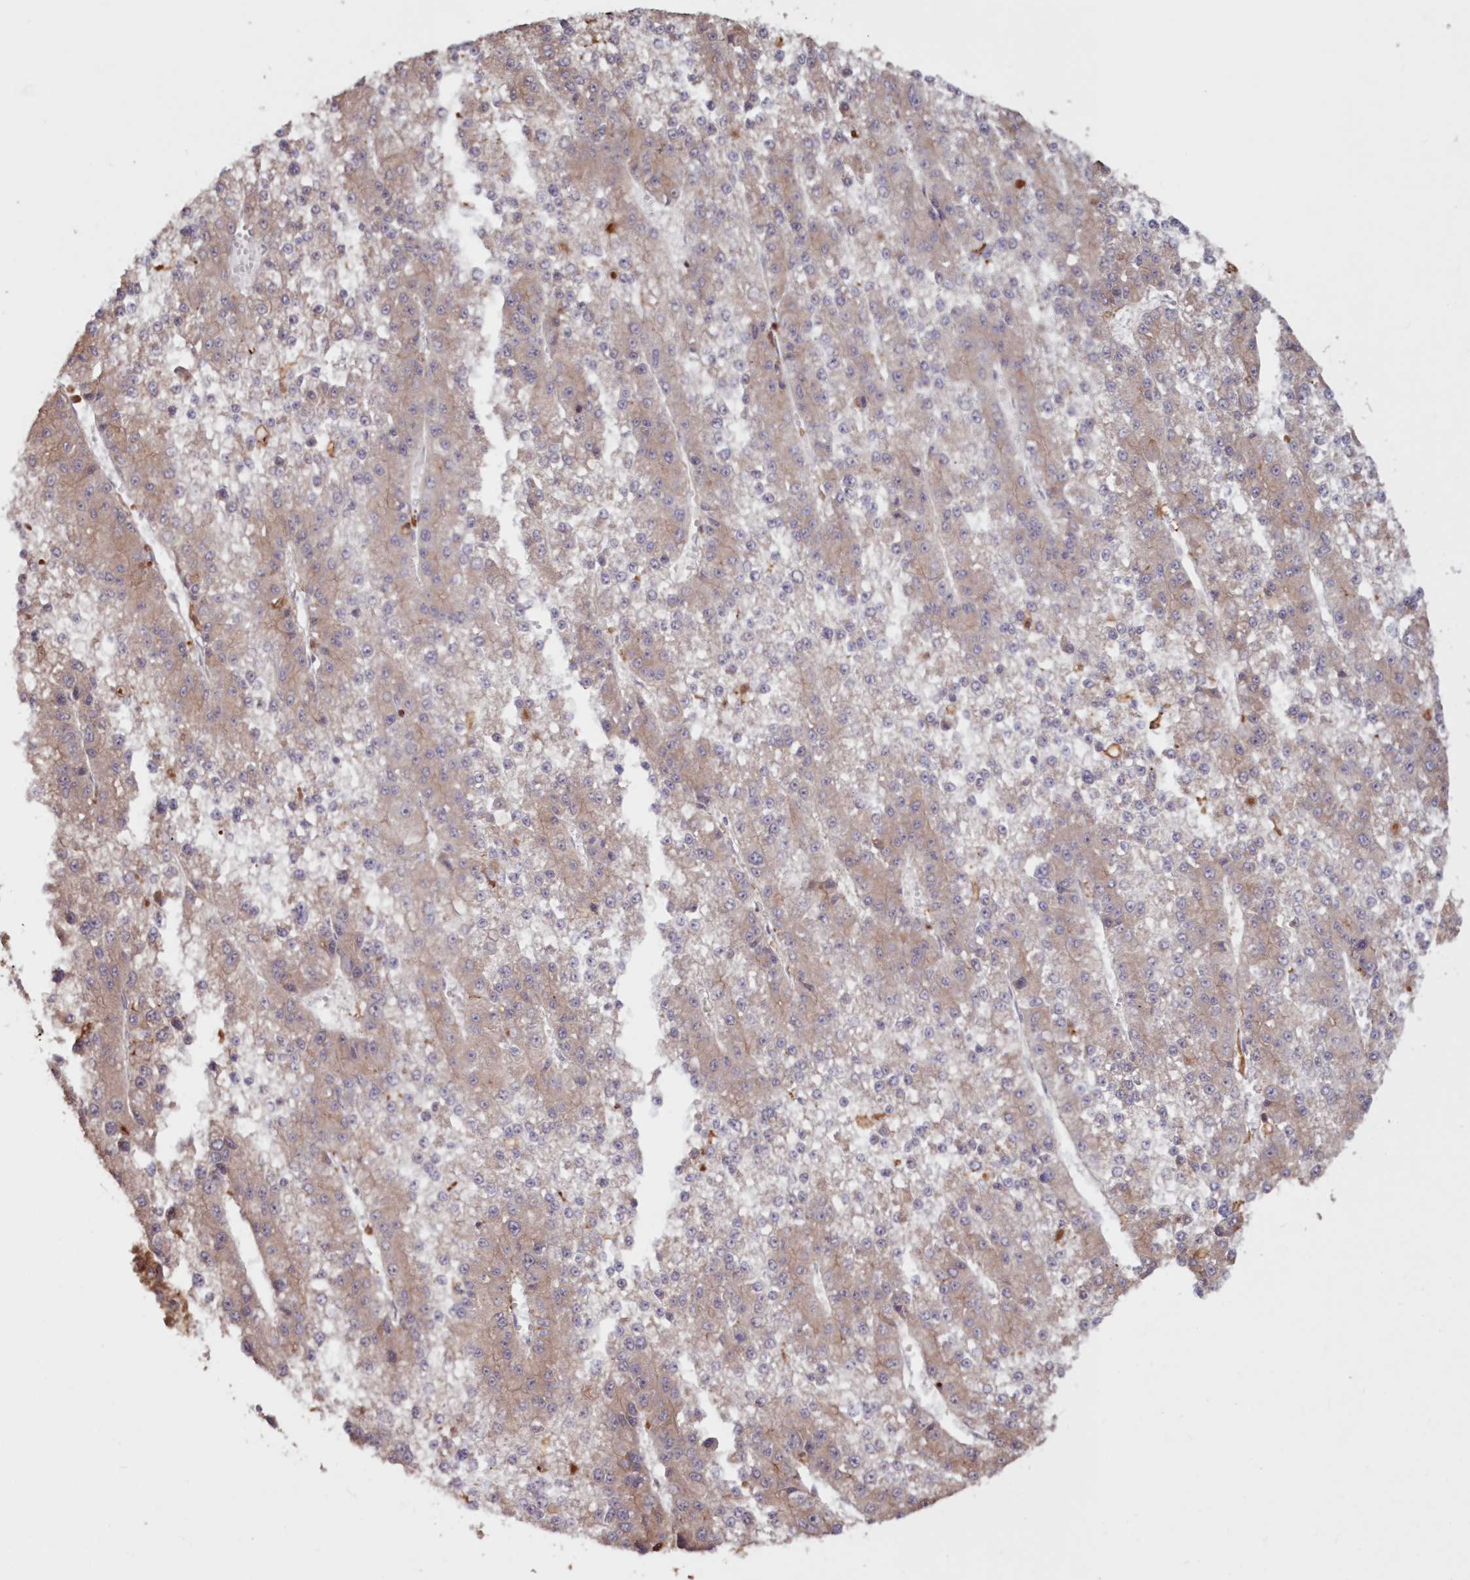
{"staining": {"intensity": "weak", "quantity": "25%-75%", "location": "cytoplasmic/membranous"}, "tissue": "liver cancer", "cell_type": "Tumor cells", "image_type": "cancer", "snomed": [{"axis": "morphology", "description": "Carcinoma, Hepatocellular, NOS"}, {"axis": "topography", "description": "Liver"}], "caption": "A high-resolution image shows immunohistochemistry staining of hepatocellular carcinoma (liver), which exhibits weak cytoplasmic/membranous staining in approximately 25%-75% of tumor cells.", "gene": "SNED1", "patient": {"sex": "female", "age": 73}}